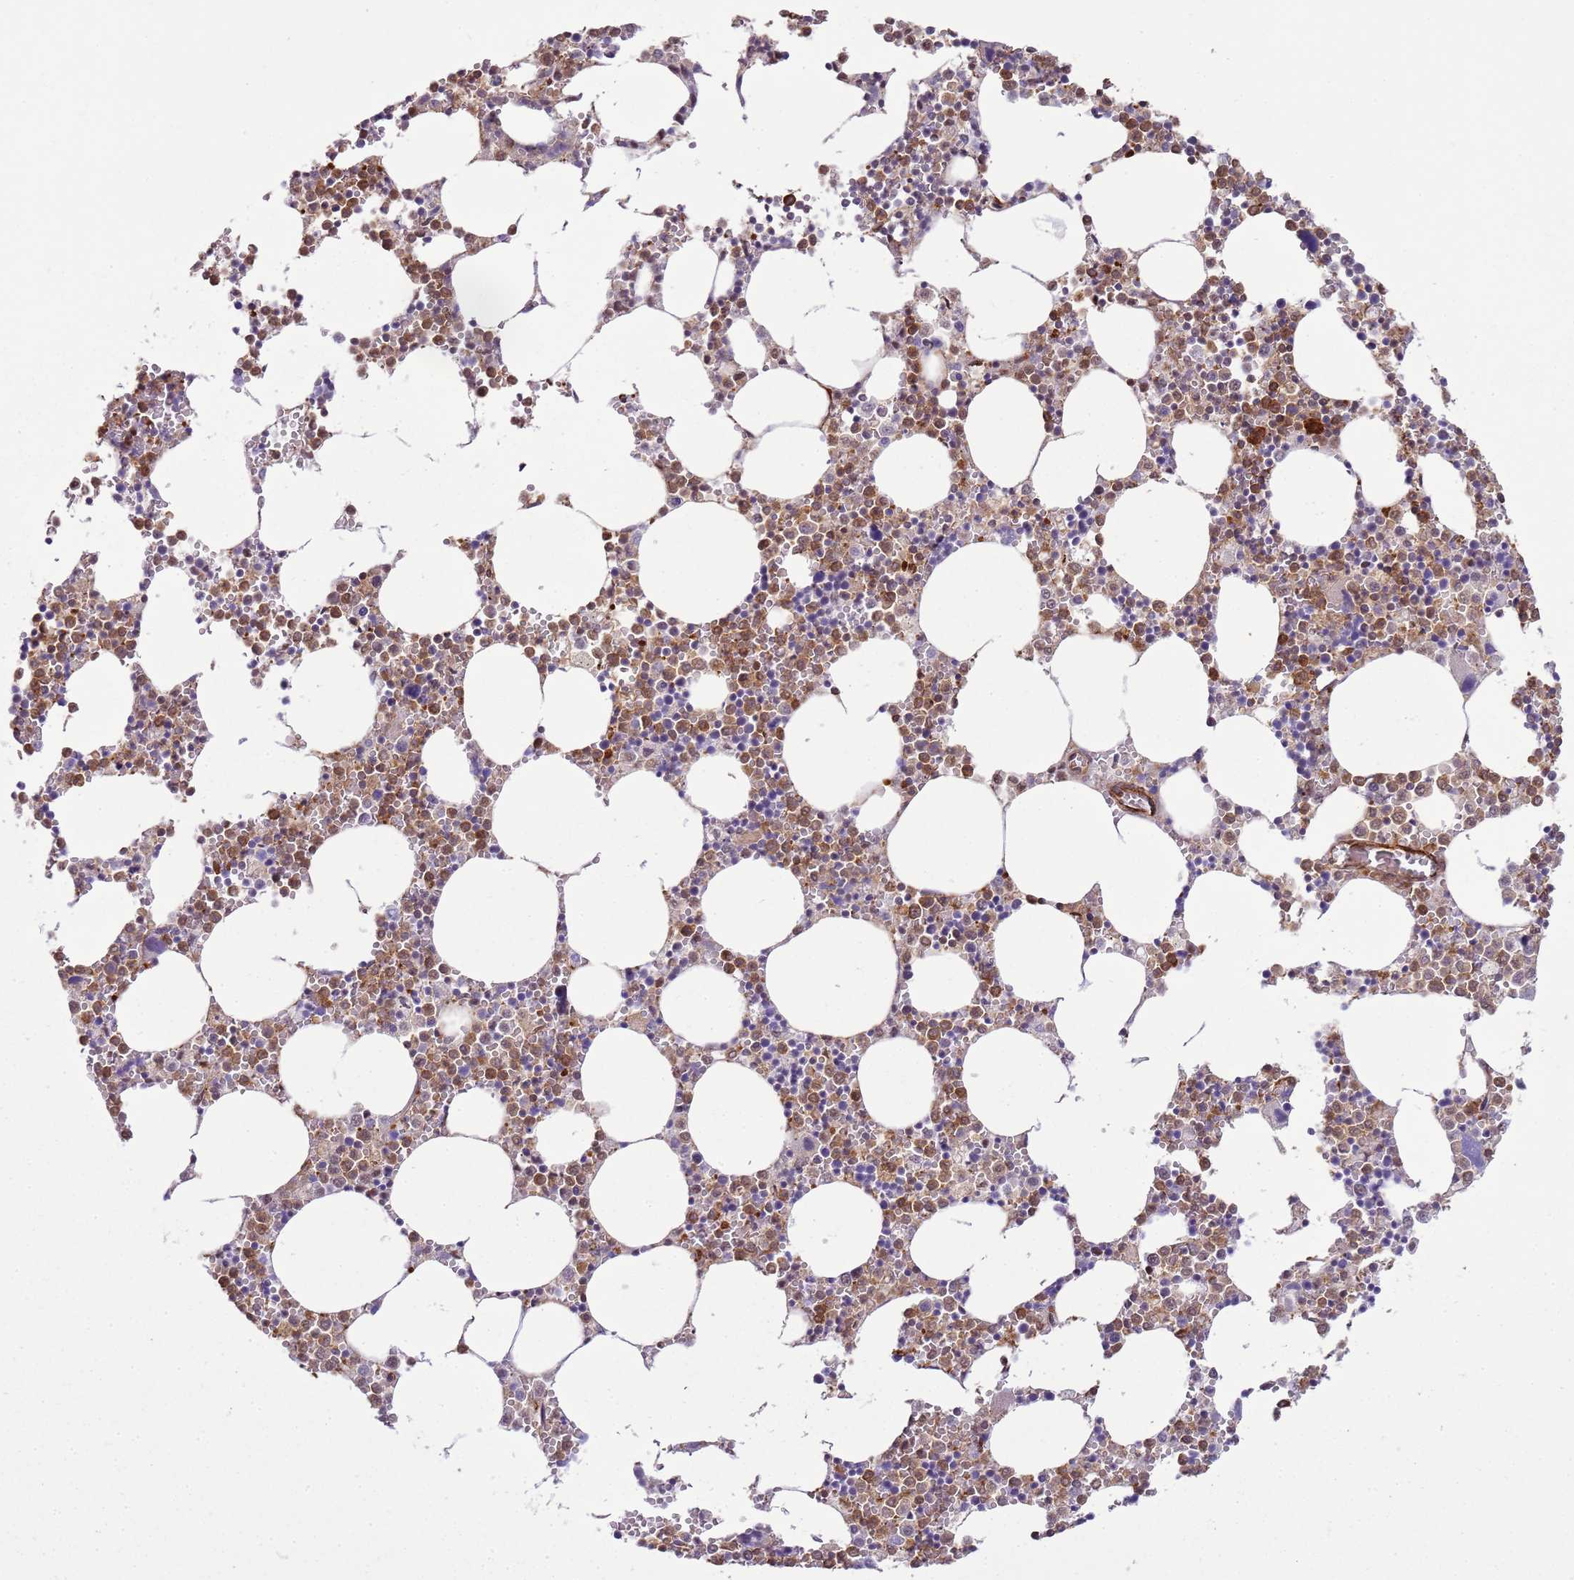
{"staining": {"intensity": "moderate", "quantity": "25%-75%", "location": "cytoplasmic/membranous"}, "tissue": "bone marrow", "cell_type": "Hematopoietic cells", "image_type": "normal", "snomed": [{"axis": "morphology", "description": "Normal tissue, NOS"}, {"axis": "topography", "description": "Bone marrow"}], "caption": "IHC (DAB (3,3'-diaminobenzidine)) staining of benign human bone marrow displays moderate cytoplasmic/membranous protein positivity in approximately 25%-75% of hematopoietic cells.", "gene": "GABRE", "patient": {"sex": "female", "age": 64}}